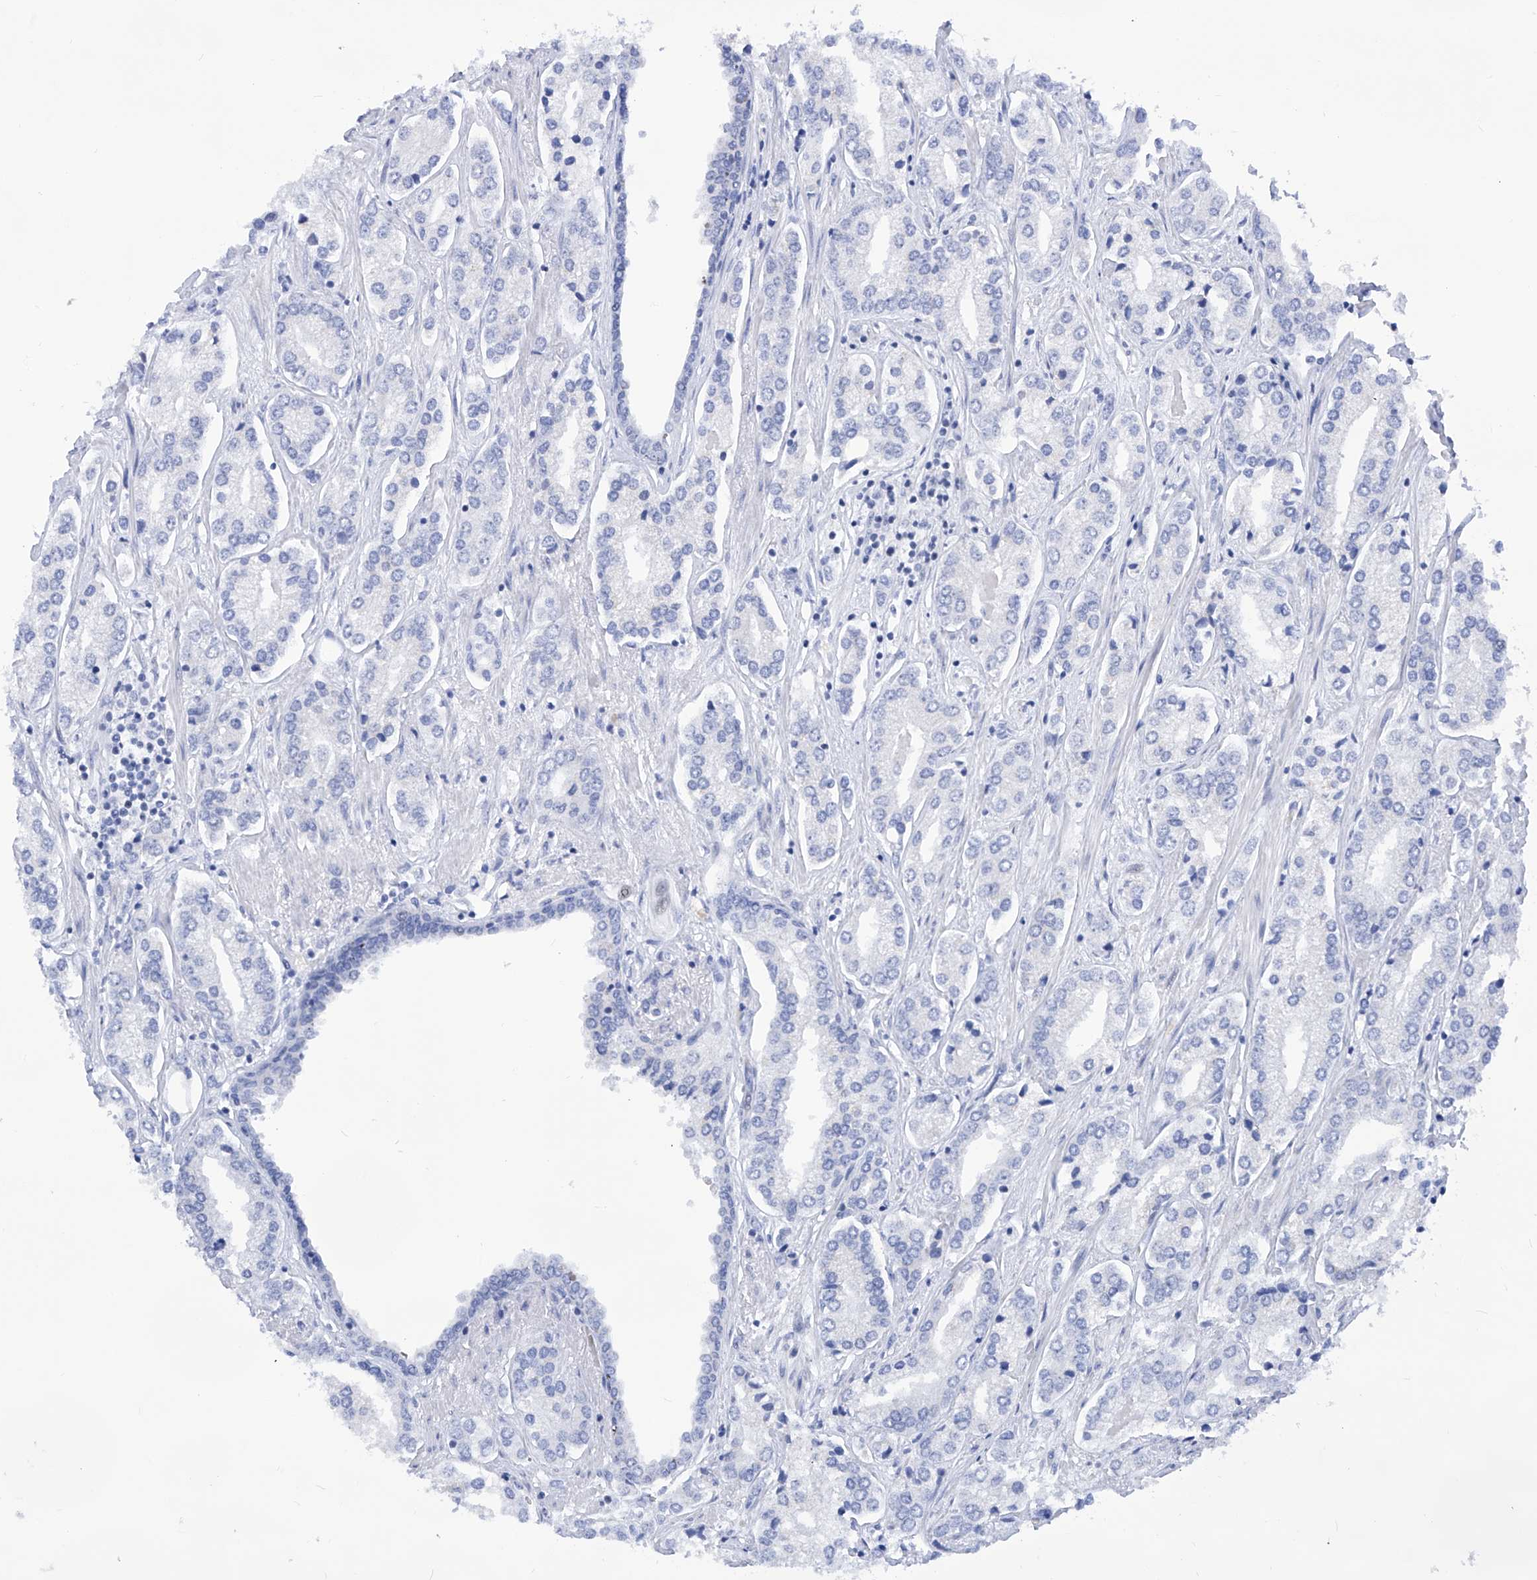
{"staining": {"intensity": "negative", "quantity": "none", "location": "none"}, "tissue": "prostate cancer", "cell_type": "Tumor cells", "image_type": "cancer", "snomed": [{"axis": "morphology", "description": "Adenocarcinoma, High grade"}, {"axis": "topography", "description": "Prostate"}], "caption": "IHC of prostate cancer (adenocarcinoma (high-grade)) exhibits no staining in tumor cells.", "gene": "SART1", "patient": {"sex": "male", "age": 66}}